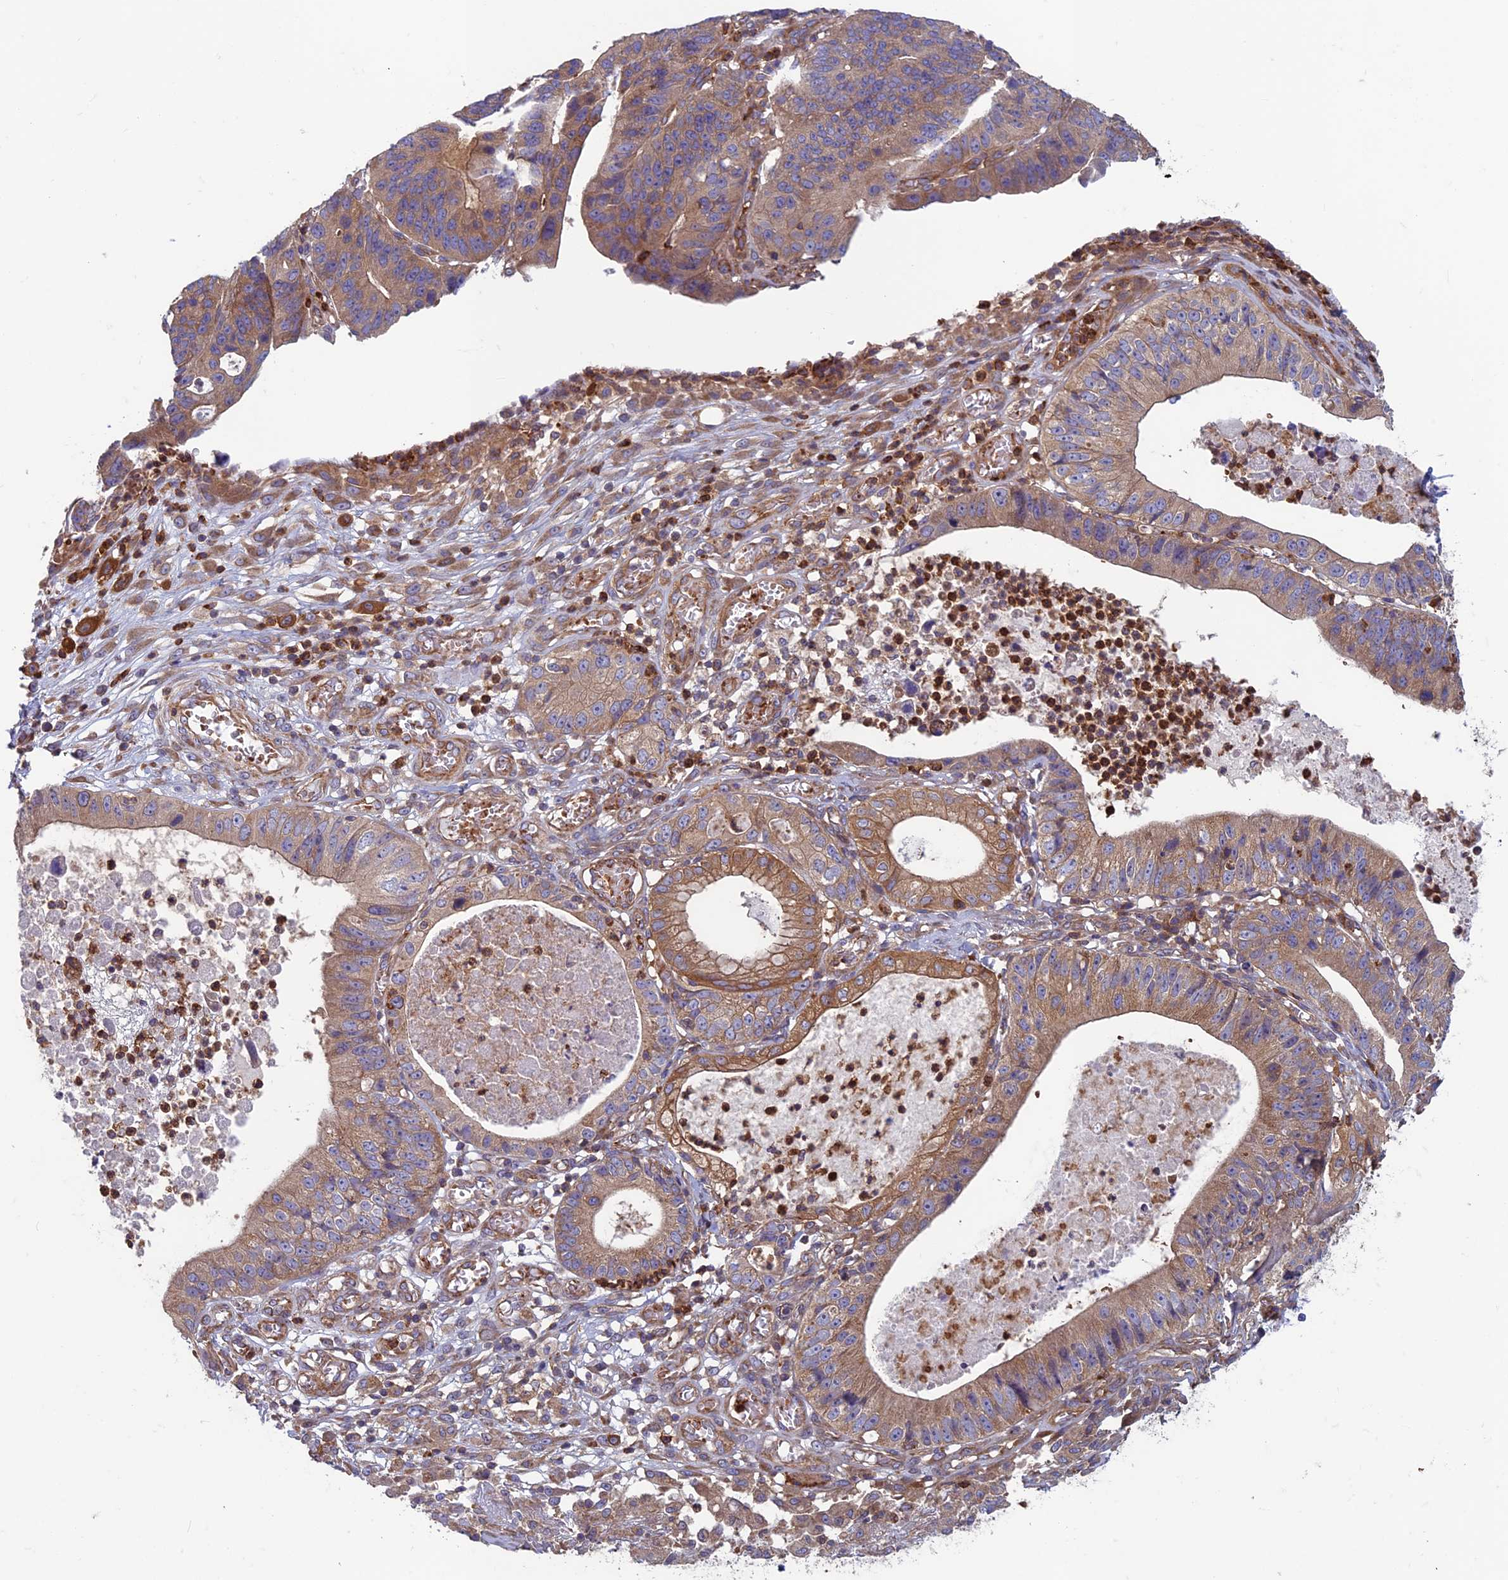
{"staining": {"intensity": "moderate", "quantity": ">75%", "location": "cytoplasmic/membranous"}, "tissue": "stomach cancer", "cell_type": "Tumor cells", "image_type": "cancer", "snomed": [{"axis": "morphology", "description": "Adenocarcinoma, NOS"}, {"axis": "topography", "description": "Stomach"}], "caption": "DAB (3,3'-diaminobenzidine) immunohistochemical staining of stomach cancer reveals moderate cytoplasmic/membranous protein staining in approximately >75% of tumor cells.", "gene": "DNM1L", "patient": {"sex": "male", "age": 59}}